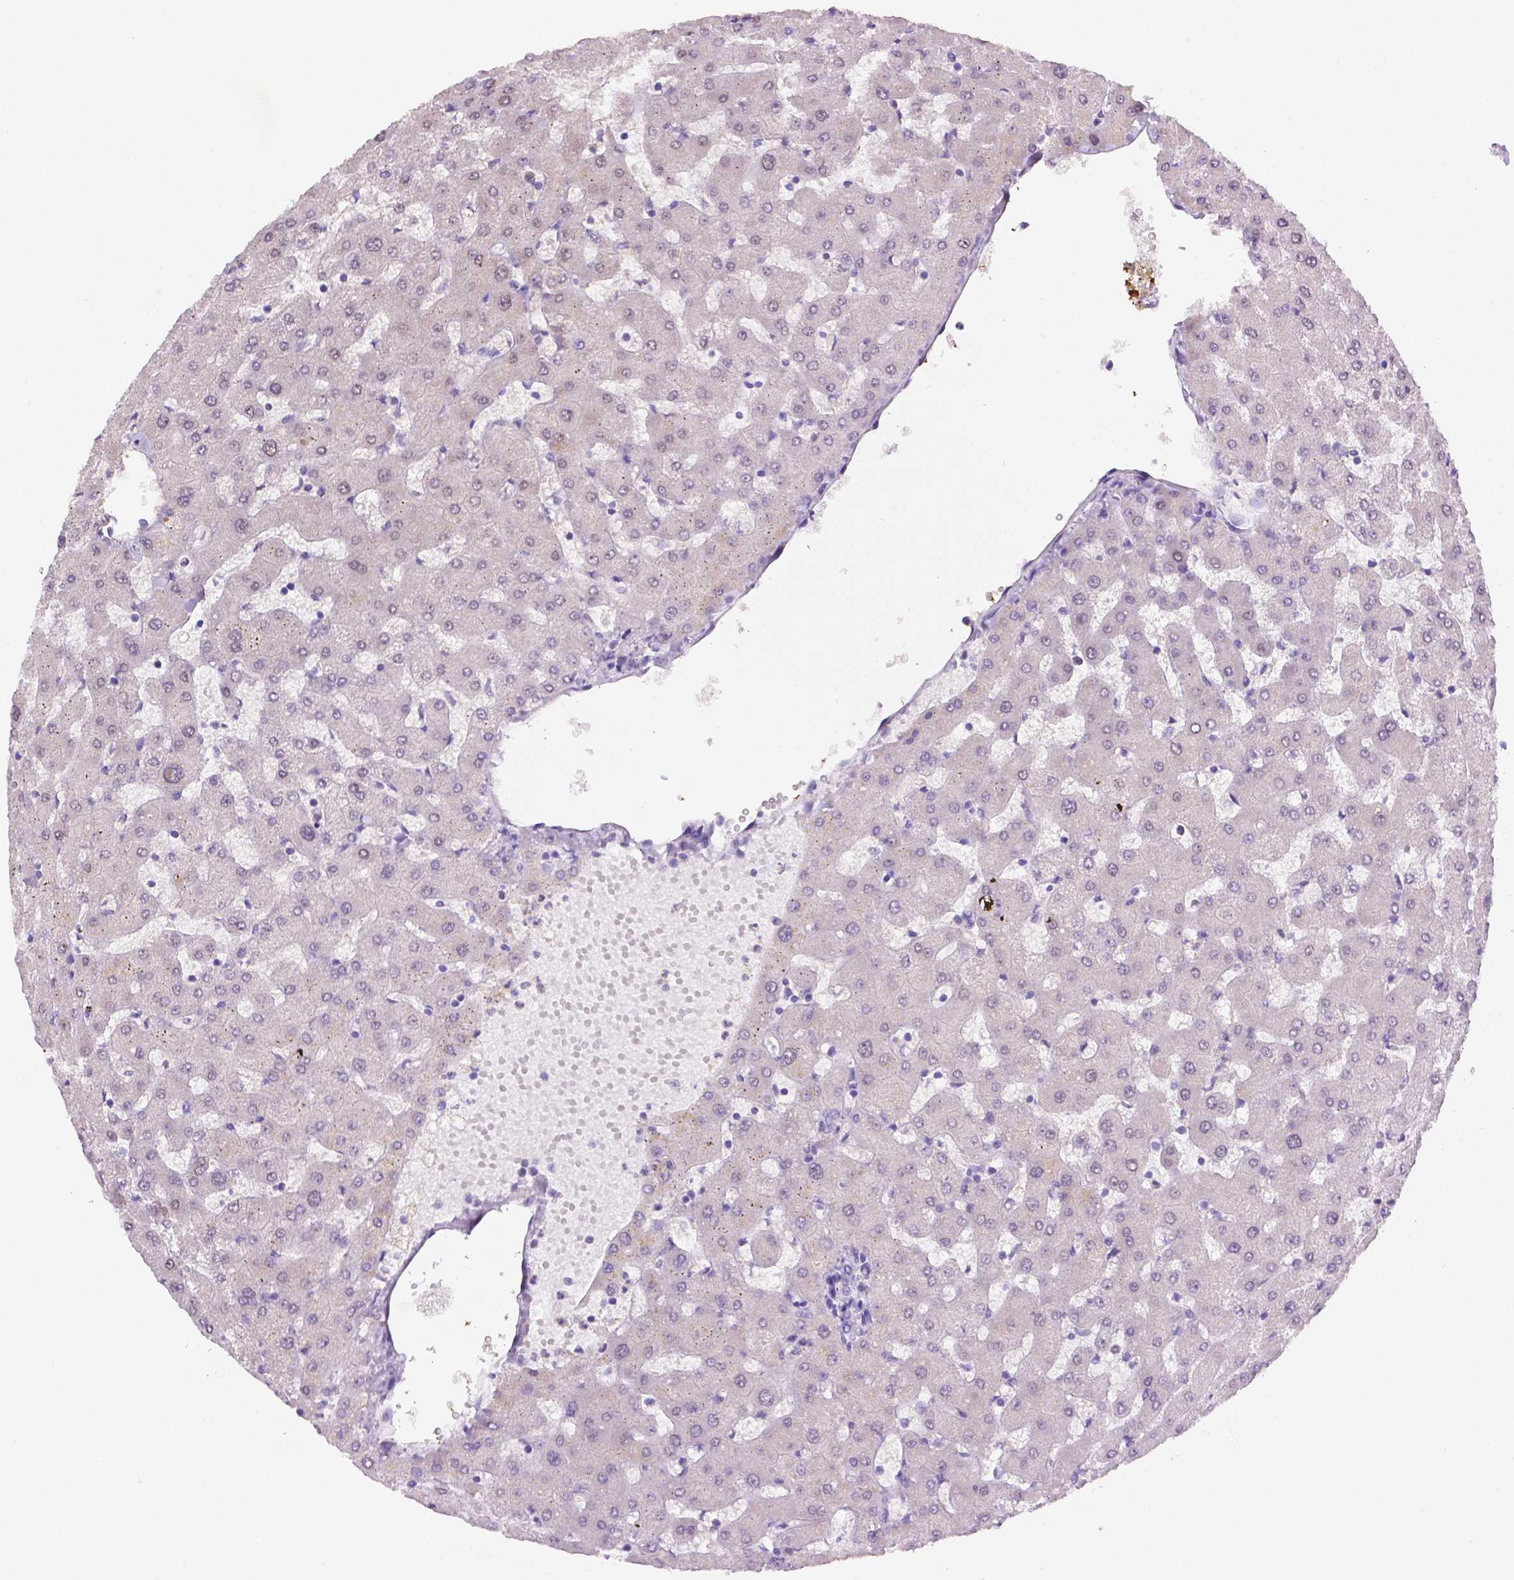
{"staining": {"intensity": "negative", "quantity": "none", "location": "none"}, "tissue": "liver", "cell_type": "Cholangiocytes", "image_type": "normal", "snomed": [{"axis": "morphology", "description": "Normal tissue, NOS"}, {"axis": "topography", "description": "Liver"}], "caption": "Immunohistochemistry (IHC) of unremarkable human liver reveals no staining in cholangiocytes.", "gene": "NXPH2", "patient": {"sex": "female", "age": 63}}